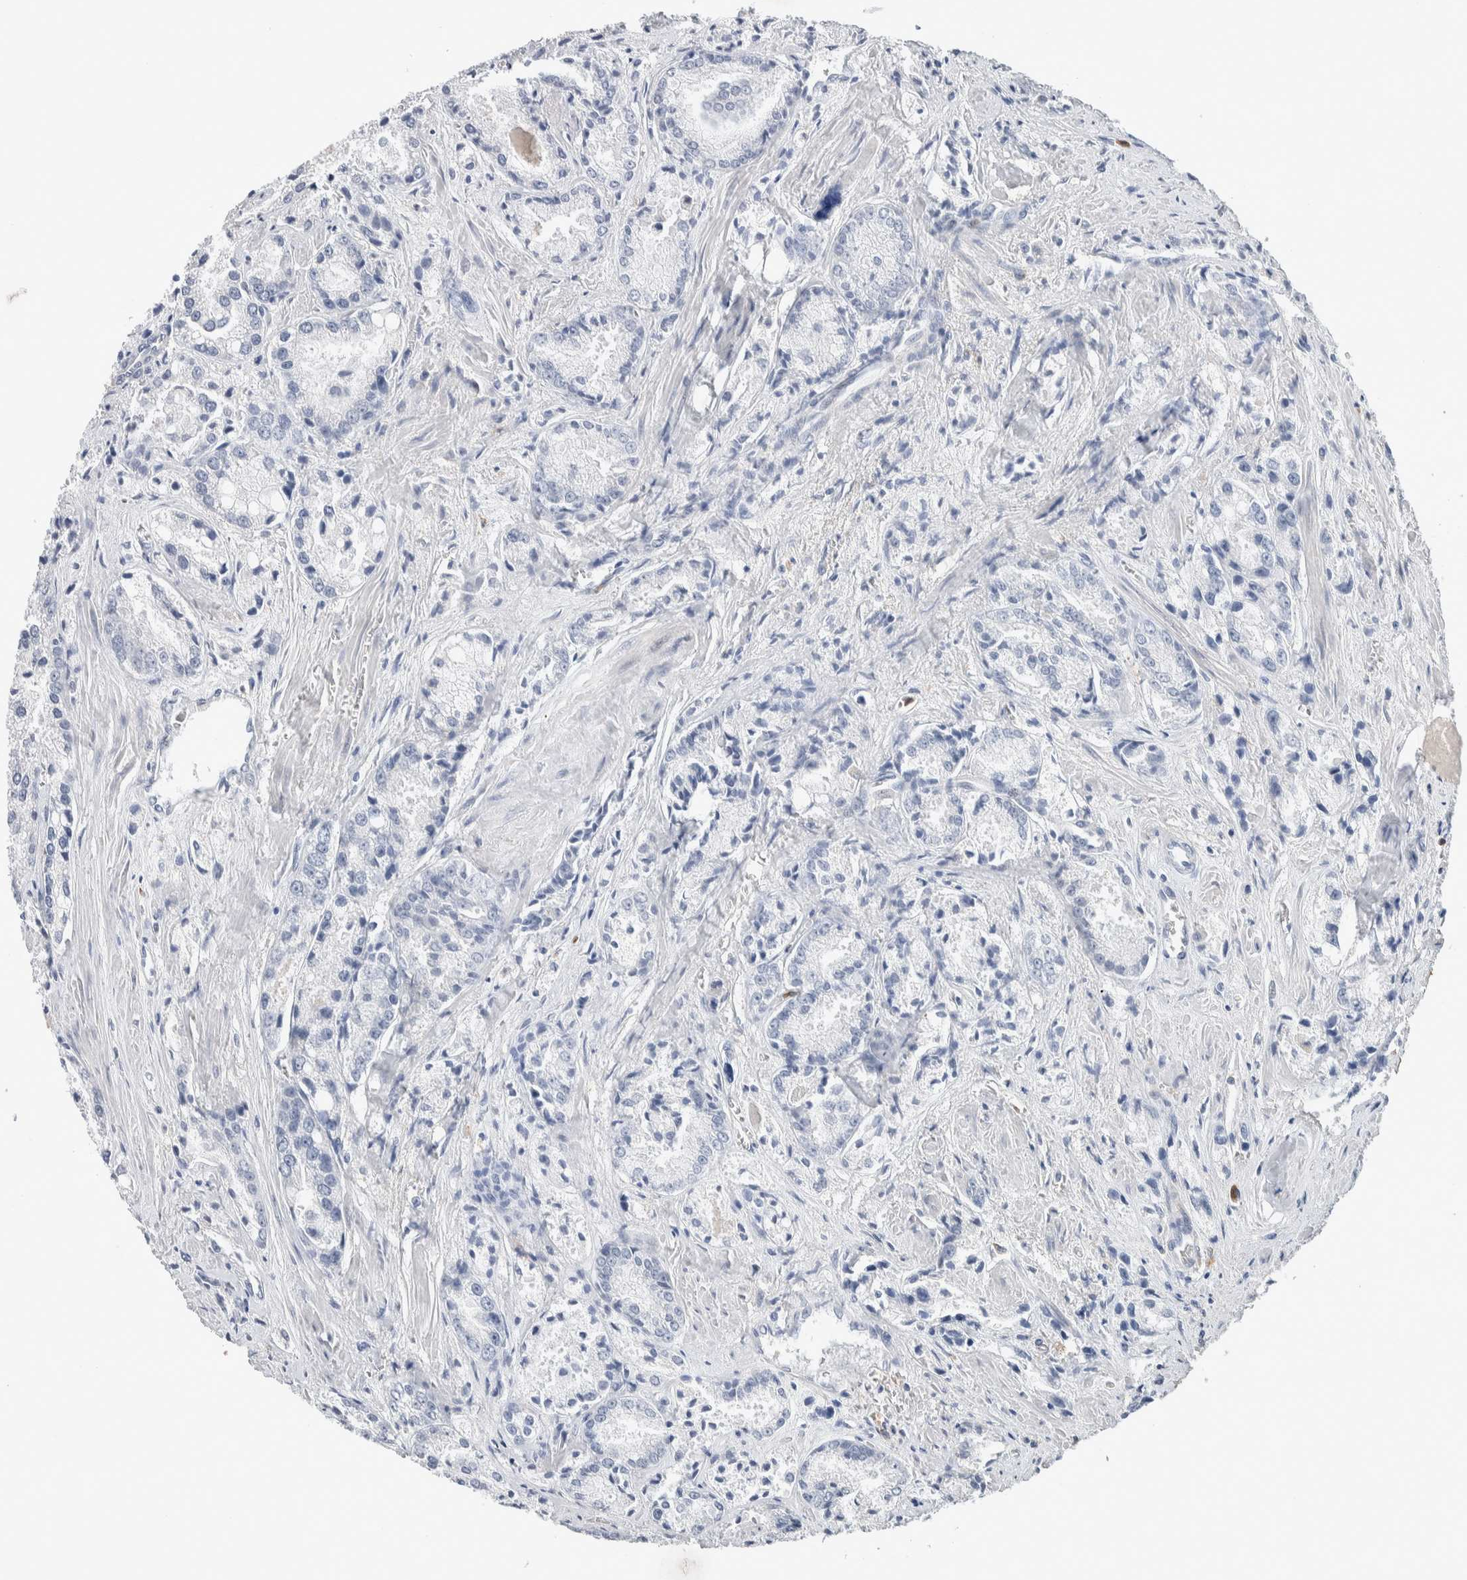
{"staining": {"intensity": "negative", "quantity": "none", "location": "none"}, "tissue": "prostate cancer", "cell_type": "Tumor cells", "image_type": "cancer", "snomed": [{"axis": "morphology", "description": "Adenocarcinoma, Low grade"}, {"axis": "topography", "description": "Prostate"}], "caption": "The immunohistochemistry image has no significant expression in tumor cells of prostate cancer tissue.", "gene": "NCF2", "patient": {"sex": "male", "age": 64}}